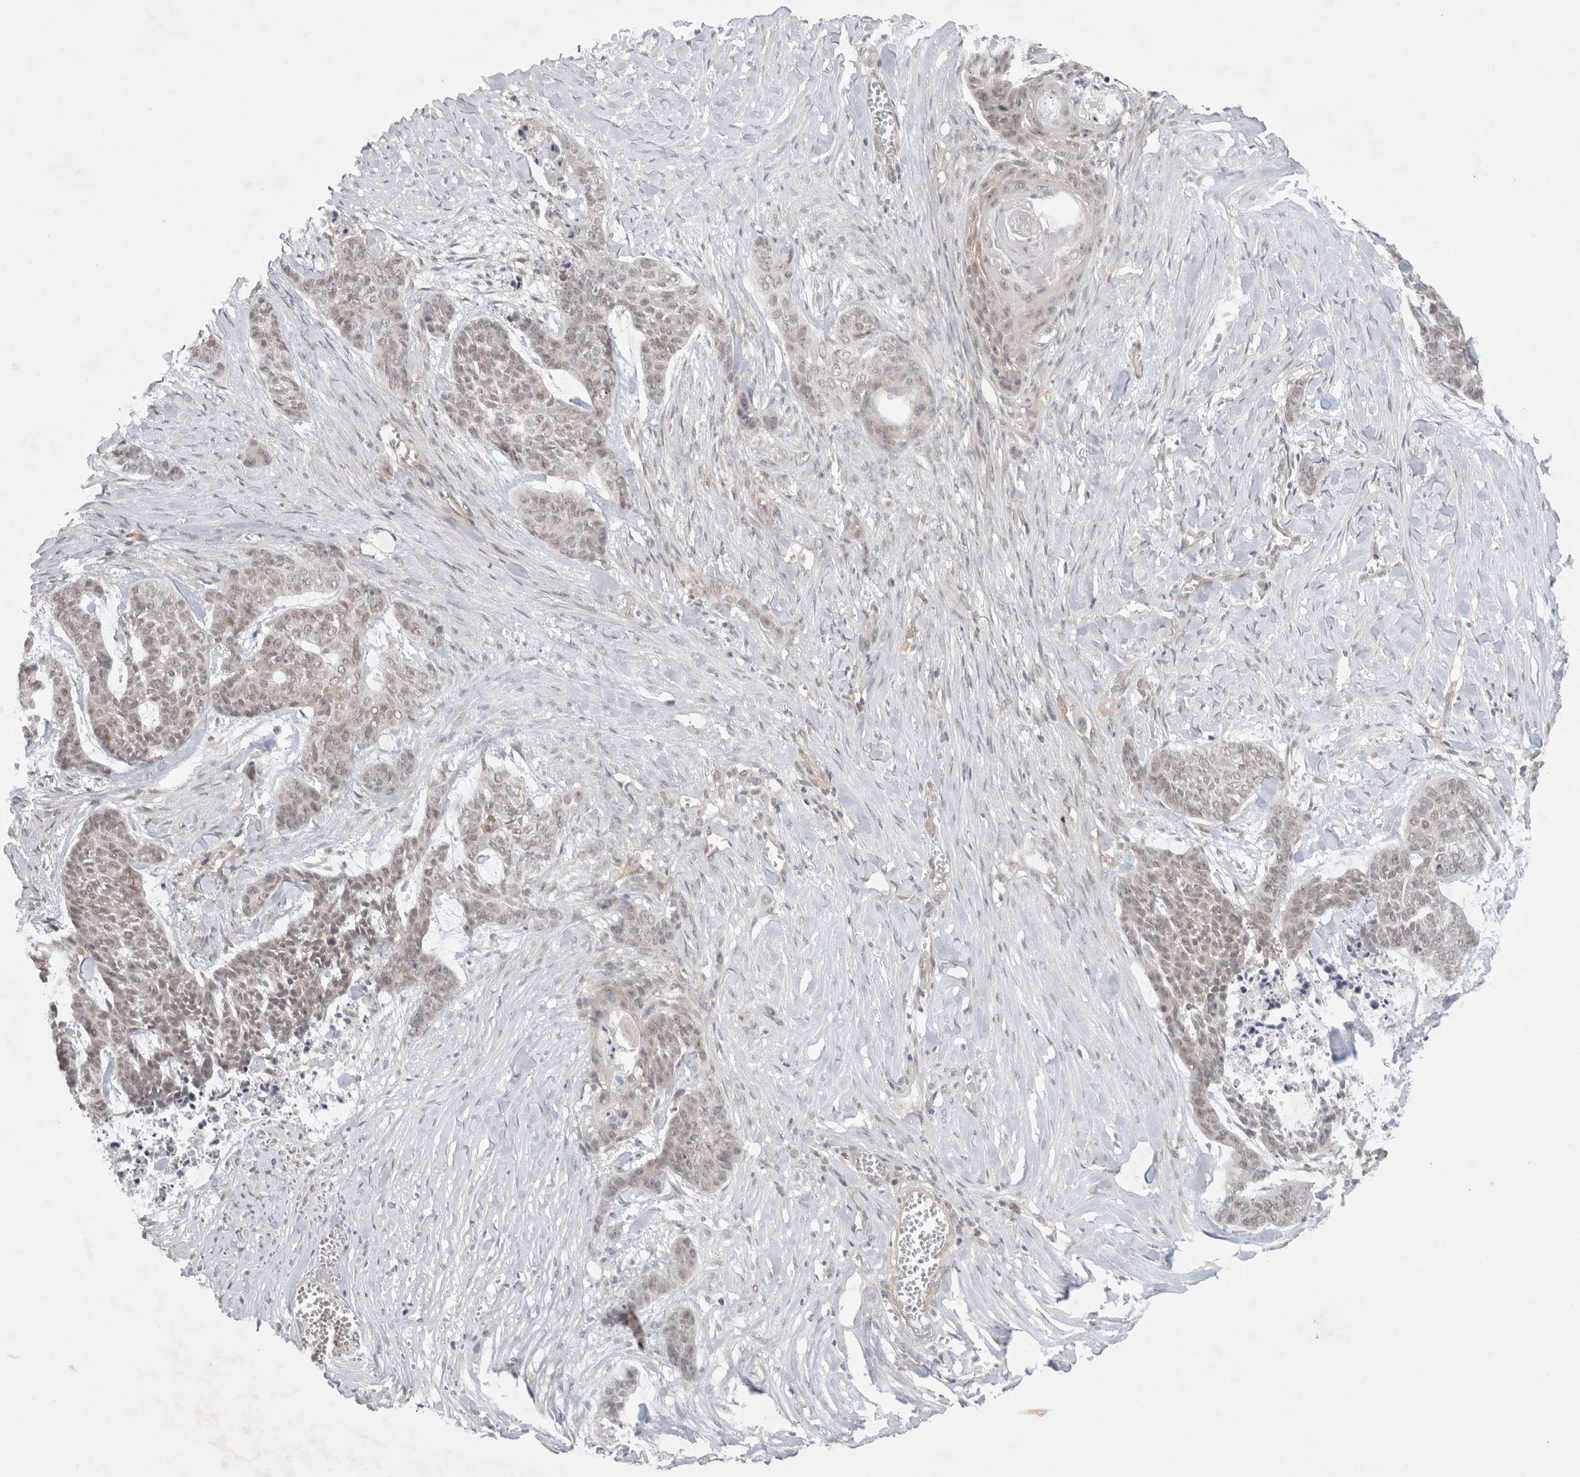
{"staining": {"intensity": "weak", "quantity": "<25%", "location": "nuclear"}, "tissue": "skin cancer", "cell_type": "Tumor cells", "image_type": "cancer", "snomed": [{"axis": "morphology", "description": "Basal cell carcinoma"}, {"axis": "topography", "description": "Skin"}], "caption": "An image of skin cancer stained for a protein shows no brown staining in tumor cells.", "gene": "FBXO42", "patient": {"sex": "female", "age": 64}}